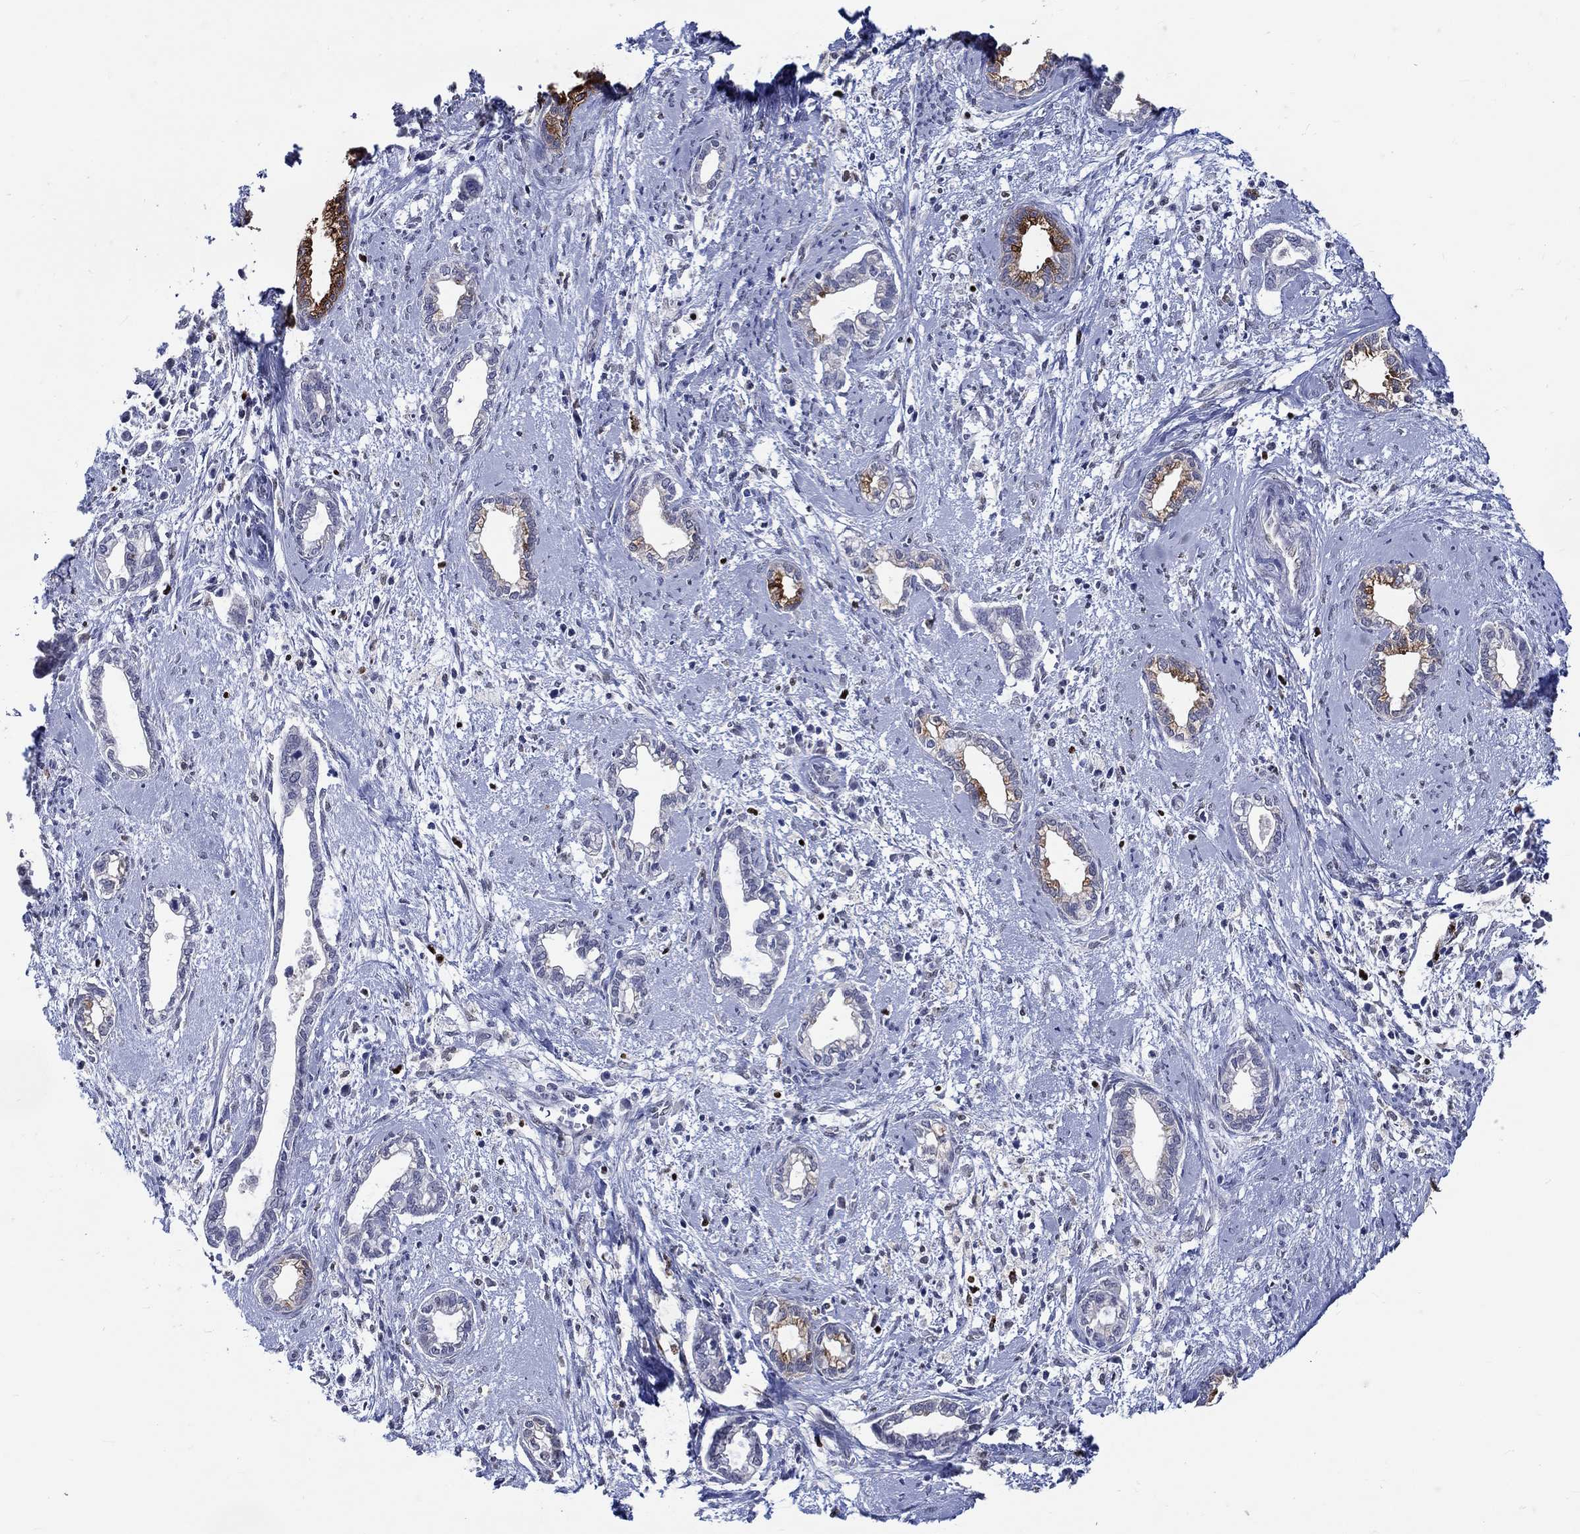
{"staining": {"intensity": "strong", "quantity": "<25%", "location": "cytoplasmic/membranous"}, "tissue": "cervical cancer", "cell_type": "Tumor cells", "image_type": "cancer", "snomed": [{"axis": "morphology", "description": "Adenocarcinoma, NOS"}, {"axis": "topography", "description": "Cervix"}], "caption": "Protein analysis of adenocarcinoma (cervical) tissue reveals strong cytoplasmic/membranous positivity in about <25% of tumor cells. (Brightfield microscopy of DAB IHC at high magnification).", "gene": "GATA2", "patient": {"sex": "female", "age": 62}}